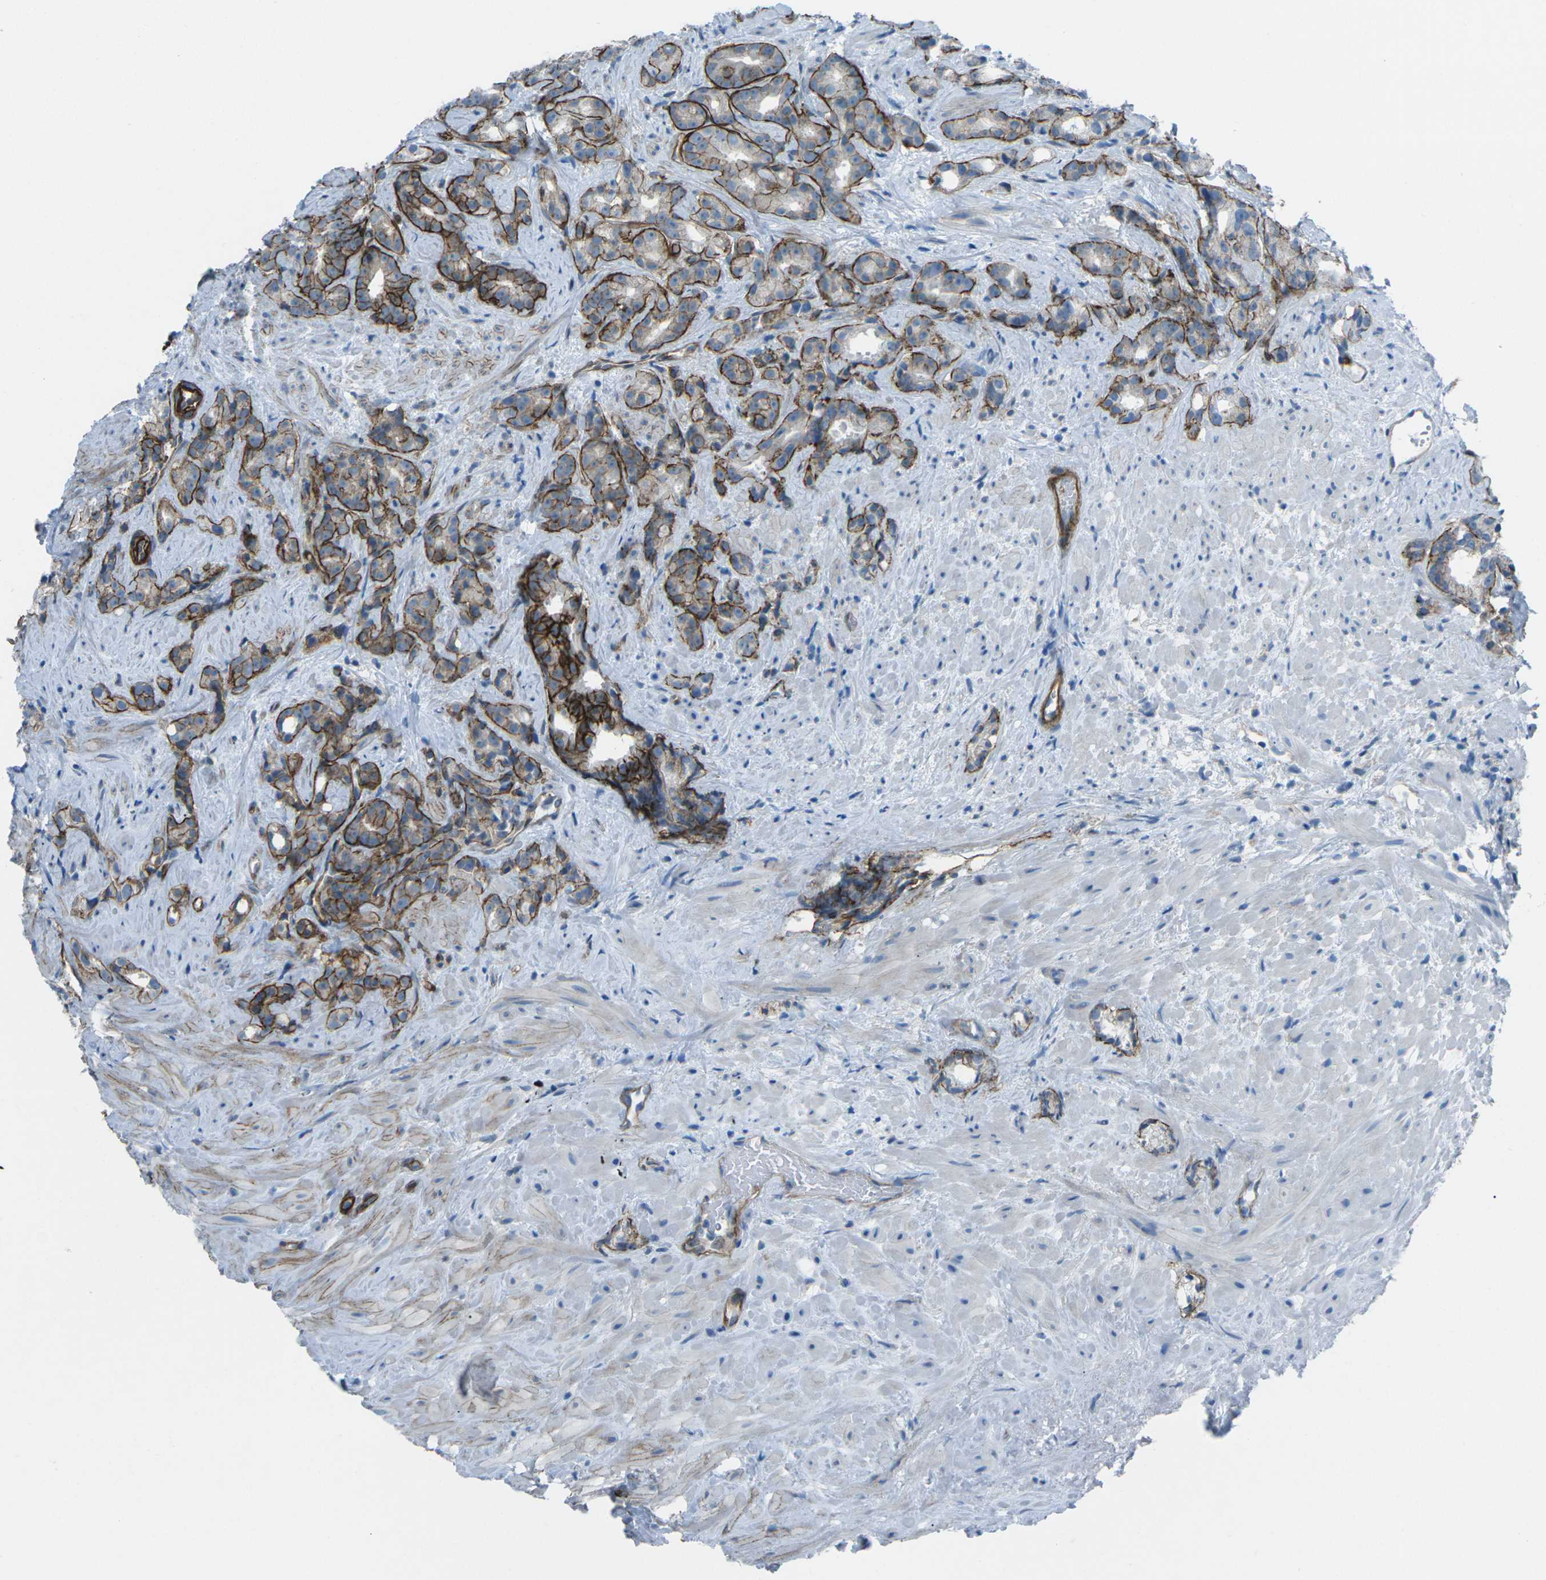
{"staining": {"intensity": "strong", "quantity": ">75%", "location": "cytoplasmic/membranous"}, "tissue": "prostate cancer", "cell_type": "Tumor cells", "image_type": "cancer", "snomed": [{"axis": "morphology", "description": "Adenocarcinoma, Low grade"}, {"axis": "topography", "description": "Prostate"}], "caption": "High-power microscopy captured an immunohistochemistry (IHC) histopathology image of prostate cancer (adenocarcinoma (low-grade)), revealing strong cytoplasmic/membranous expression in about >75% of tumor cells.", "gene": "UTRN", "patient": {"sex": "male", "age": 89}}